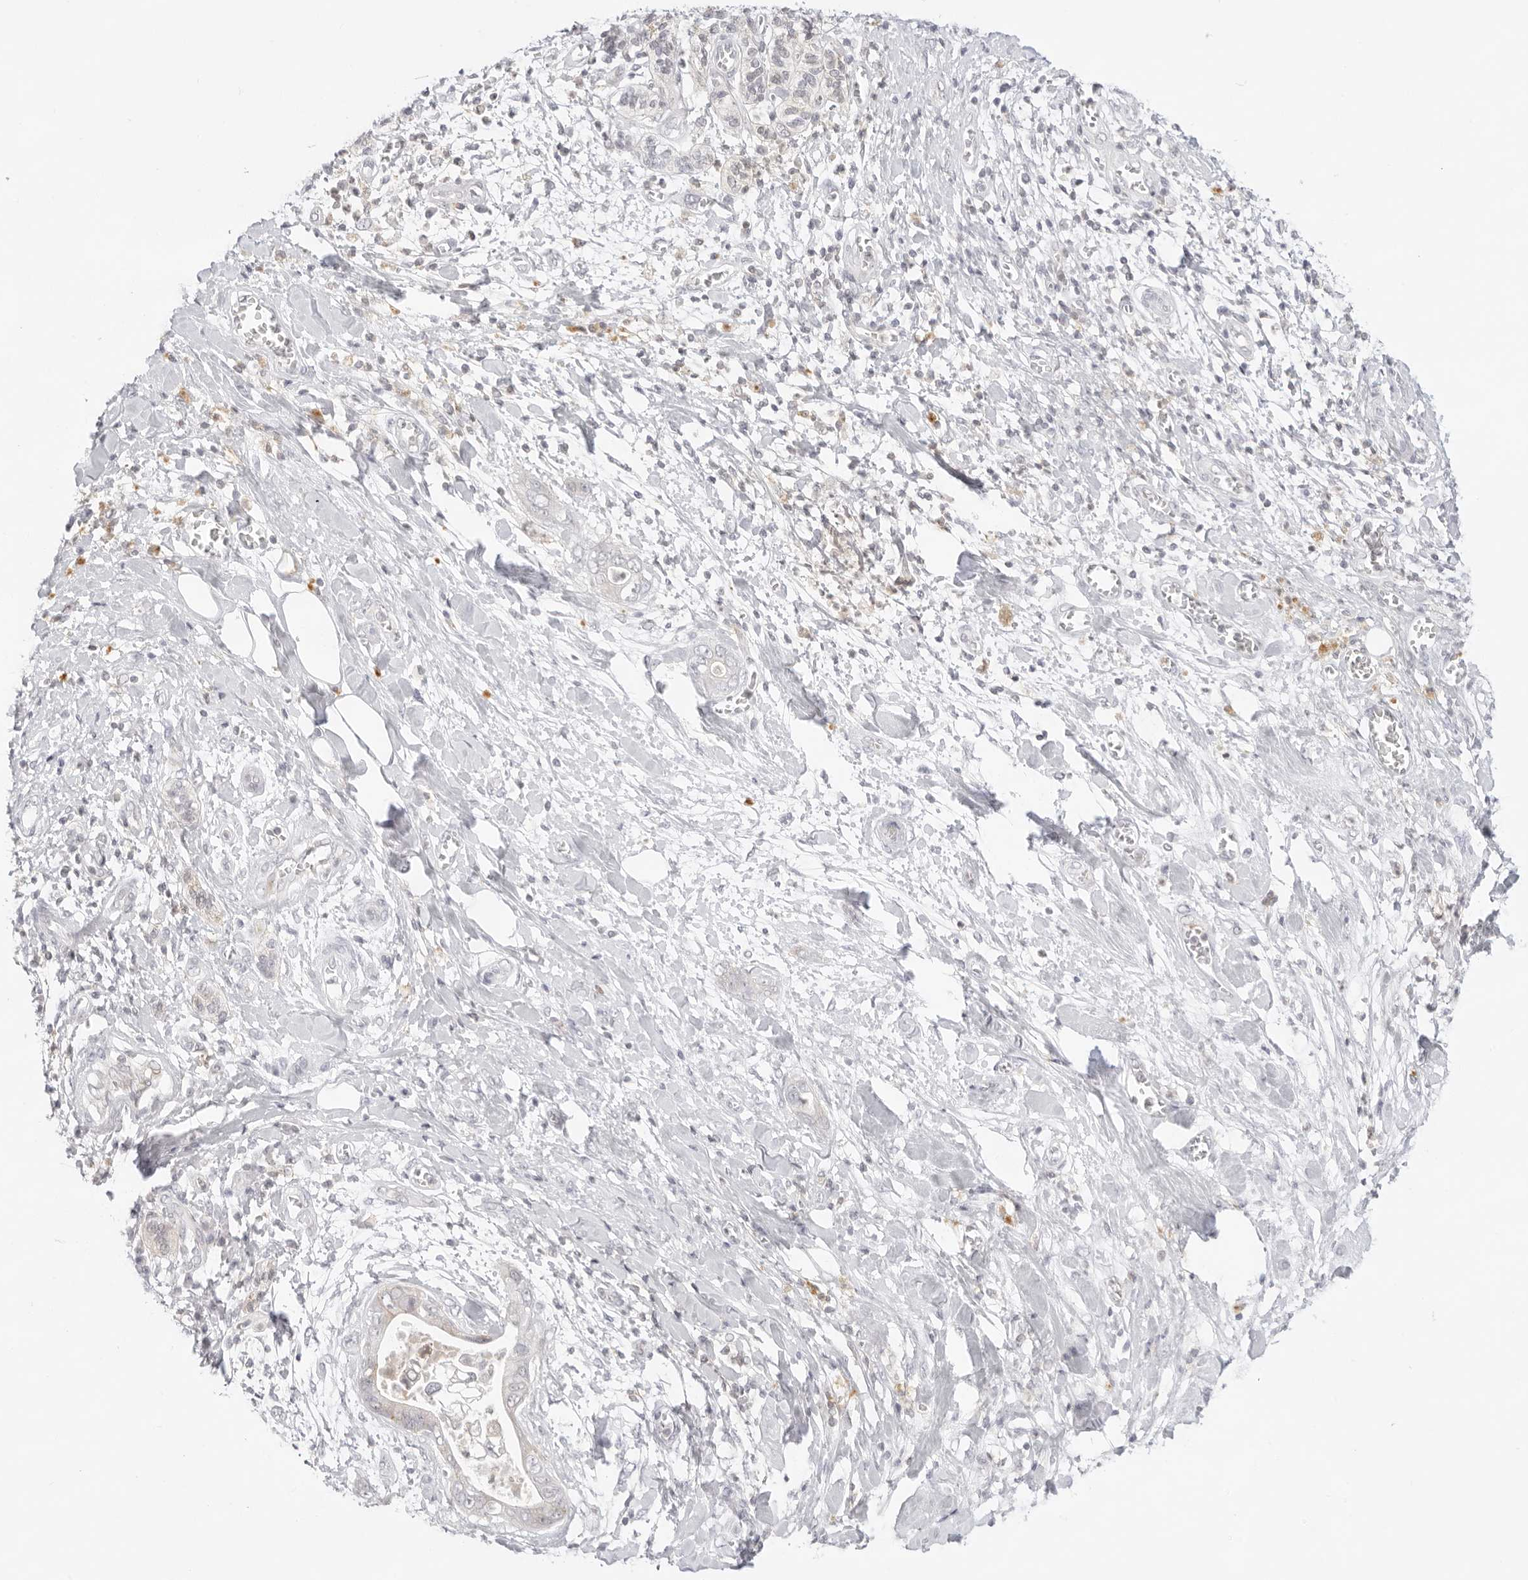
{"staining": {"intensity": "weak", "quantity": "<25%", "location": "cytoplasmic/membranous"}, "tissue": "pancreatic cancer", "cell_type": "Tumor cells", "image_type": "cancer", "snomed": [{"axis": "morphology", "description": "Adenocarcinoma, NOS"}, {"axis": "topography", "description": "Pancreas"}], "caption": "An immunohistochemistry histopathology image of adenocarcinoma (pancreatic) is shown. There is no staining in tumor cells of adenocarcinoma (pancreatic).", "gene": "TNFRSF14", "patient": {"sex": "female", "age": 78}}